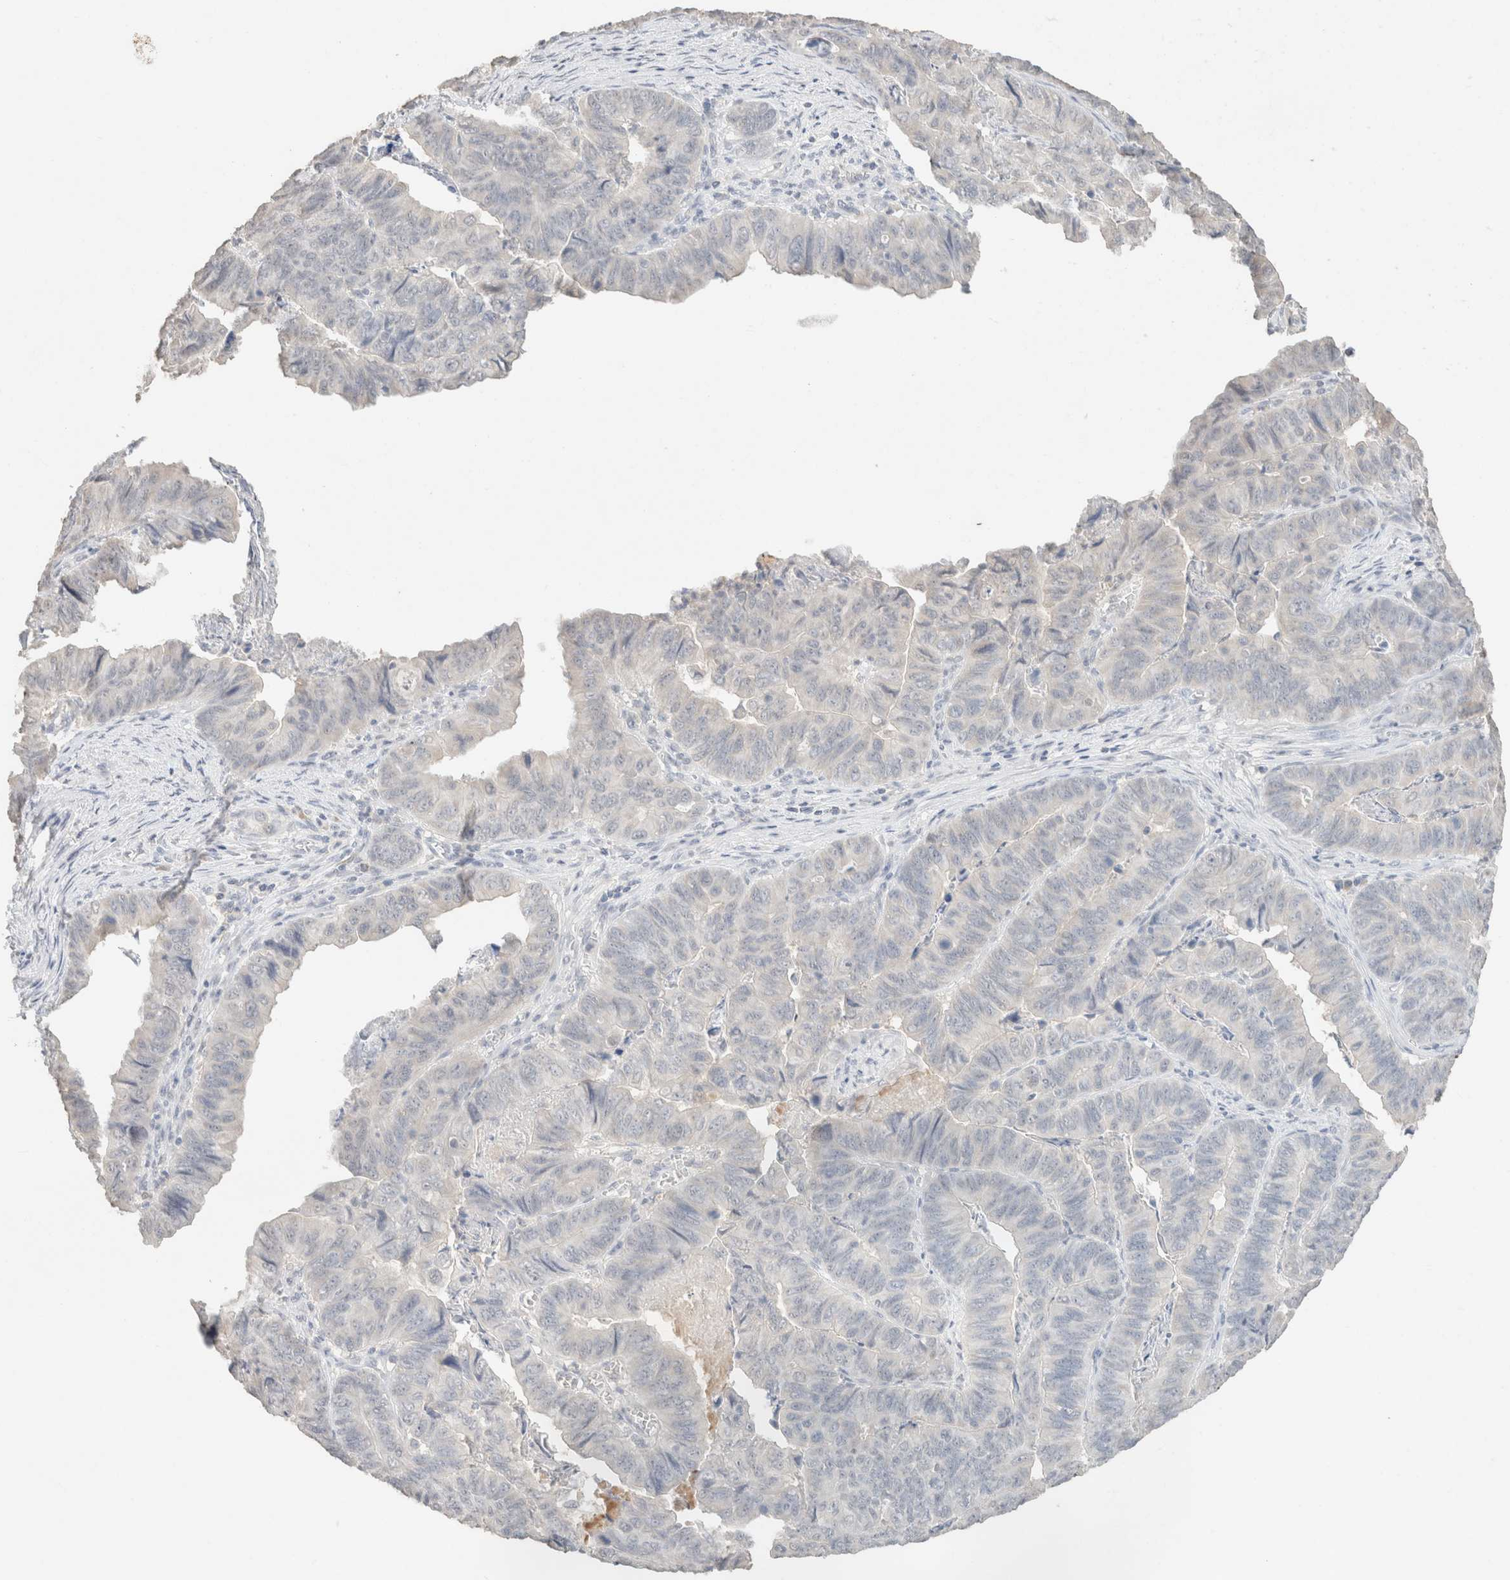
{"staining": {"intensity": "negative", "quantity": "none", "location": "none"}, "tissue": "stomach cancer", "cell_type": "Tumor cells", "image_type": "cancer", "snomed": [{"axis": "morphology", "description": "Adenocarcinoma, NOS"}, {"axis": "topography", "description": "Stomach, lower"}], "caption": "Histopathology image shows no significant protein staining in tumor cells of stomach cancer. (DAB (3,3'-diaminobenzidine) immunohistochemistry, high magnification).", "gene": "CPA1", "patient": {"sex": "male", "age": 77}}